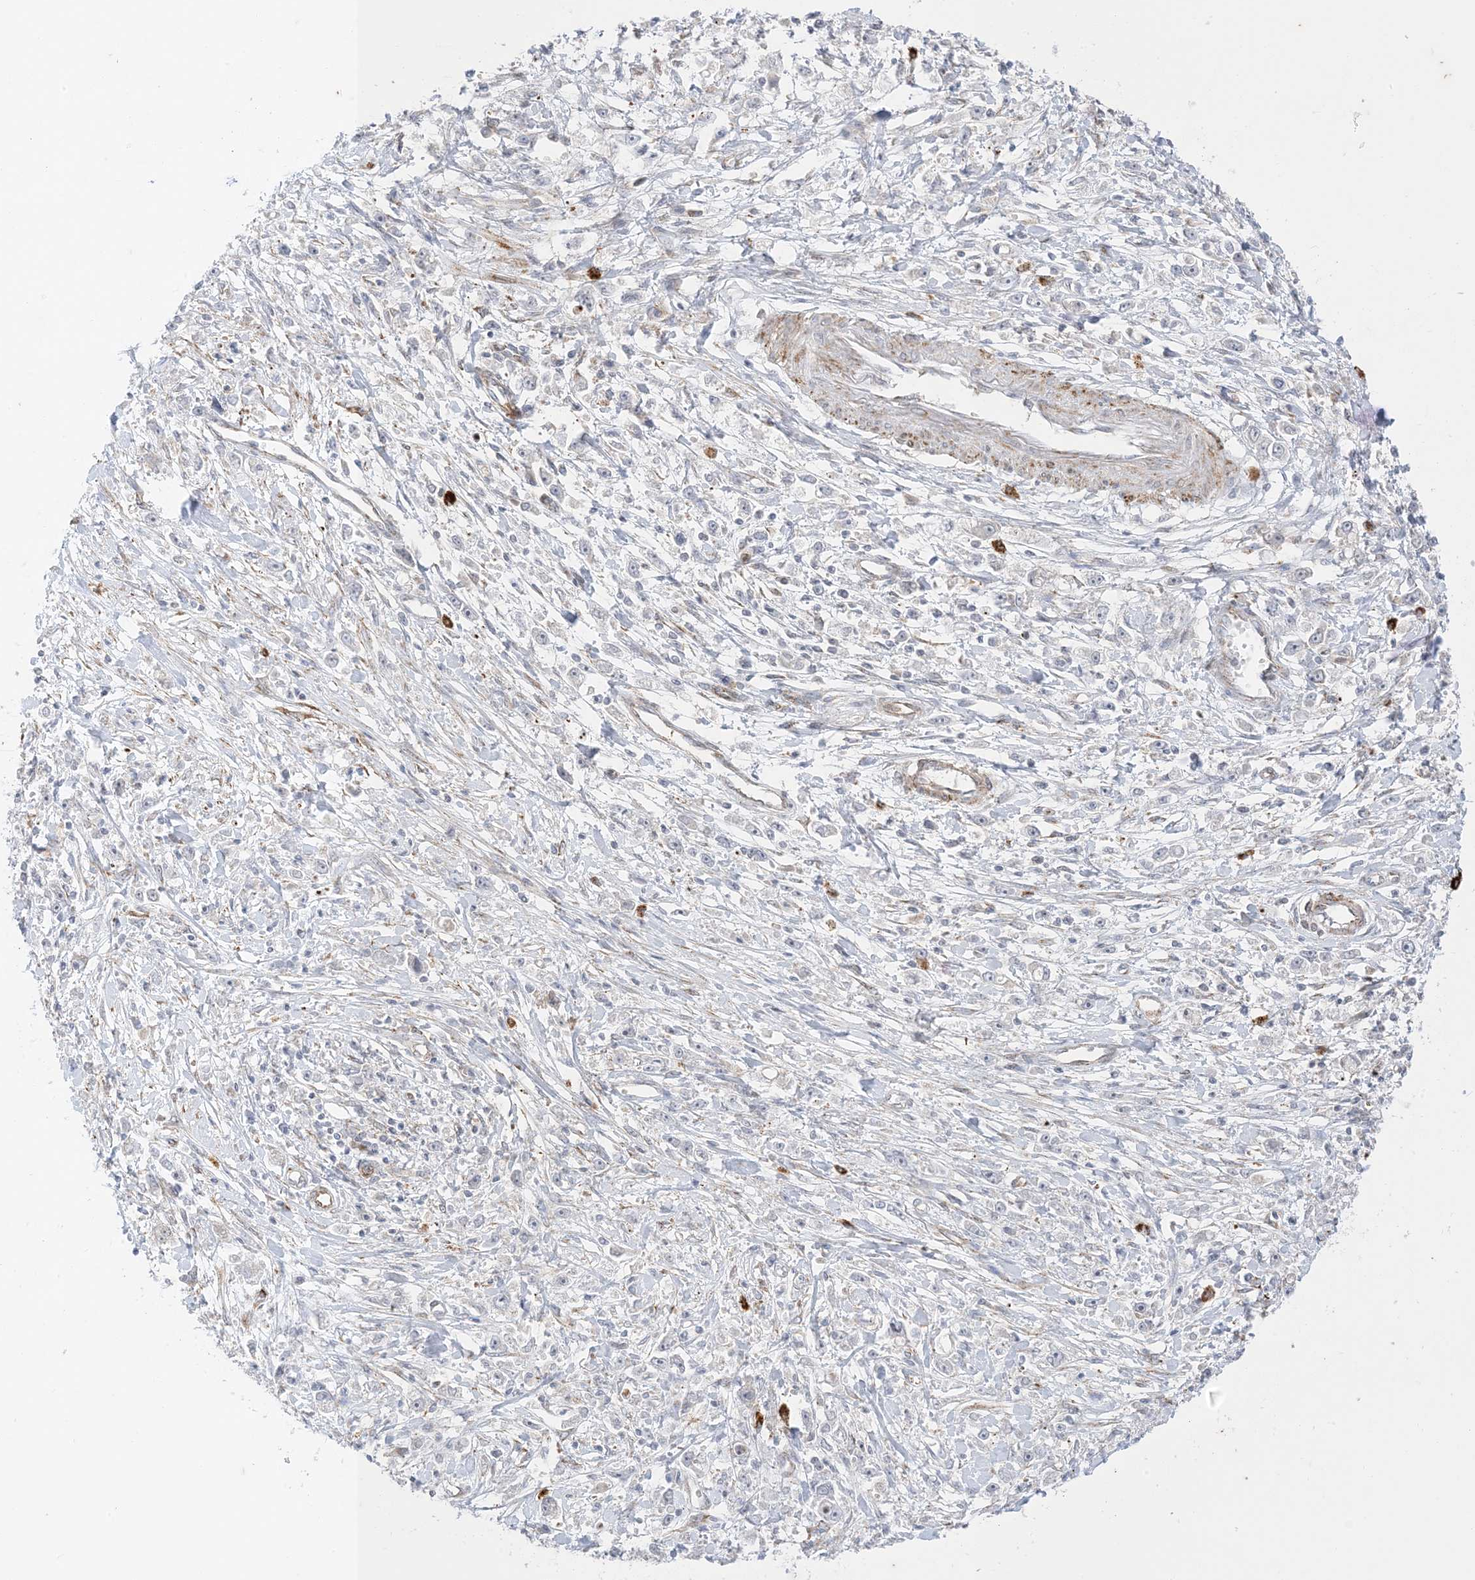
{"staining": {"intensity": "negative", "quantity": "none", "location": "none"}, "tissue": "stomach cancer", "cell_type": "Tumor cells", "image_type": "cancer", "snomed": [{"axis": "morphology", "description": "Adenocarcinoma, NOS"}, {"axis": "topography", "description": "Stomach"}], "caption": "The immunohistochemistry histopathology image has no significant expression in tumor cells of stomach cancer (adenocarcinoma) tissue. (Stains: DAB (3,3'-diaminobenzidine) IHC with hematoxylin counter stain, Microscopy: brightfield microscopy at high magnification).", "gene": "RAC1", "patient": {"sex": "female", "age": 59}}